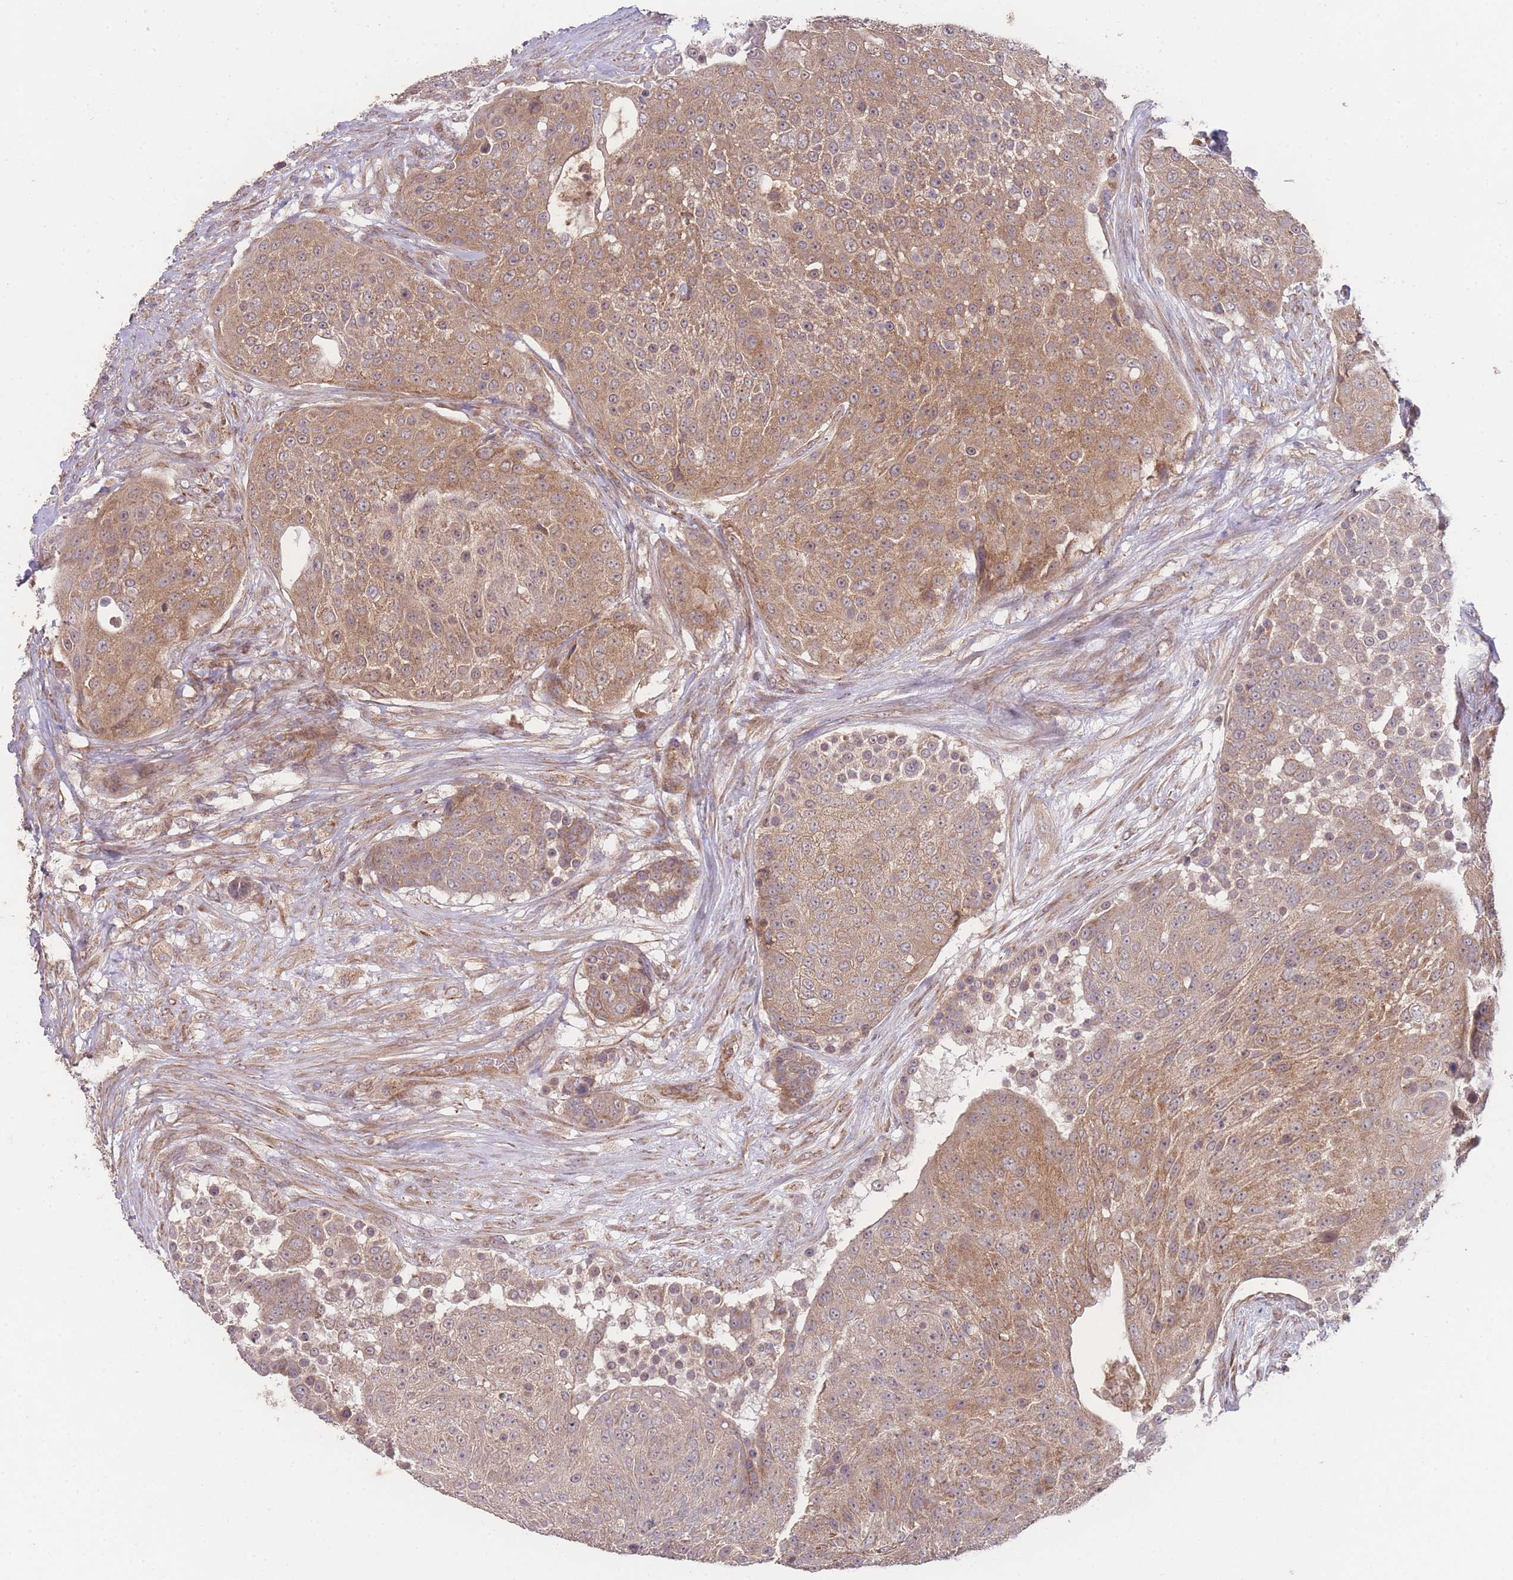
{"staining": {"intensity": "moderate", "quantity": ">75%", "location": "cytoplasmic/membranous"}, "tissue": "urothelial cancer", "cell_type": "Tumor cells", "image_type": "cancer", "snomed": [{"axis": "morphology", "description": "Urothelial carcinoma, High grade"}, {"axis": "topography", "description": "Urinary bladder"}], "caption": "About >75% of tumor cells in human urothelial cancer reveal moderate cytoplasmic/membranous protein positivity as visualized by brown immunohistochemical staining.", "gene": "PXMP4", "patient": {"sex": "female", "age": 63}}